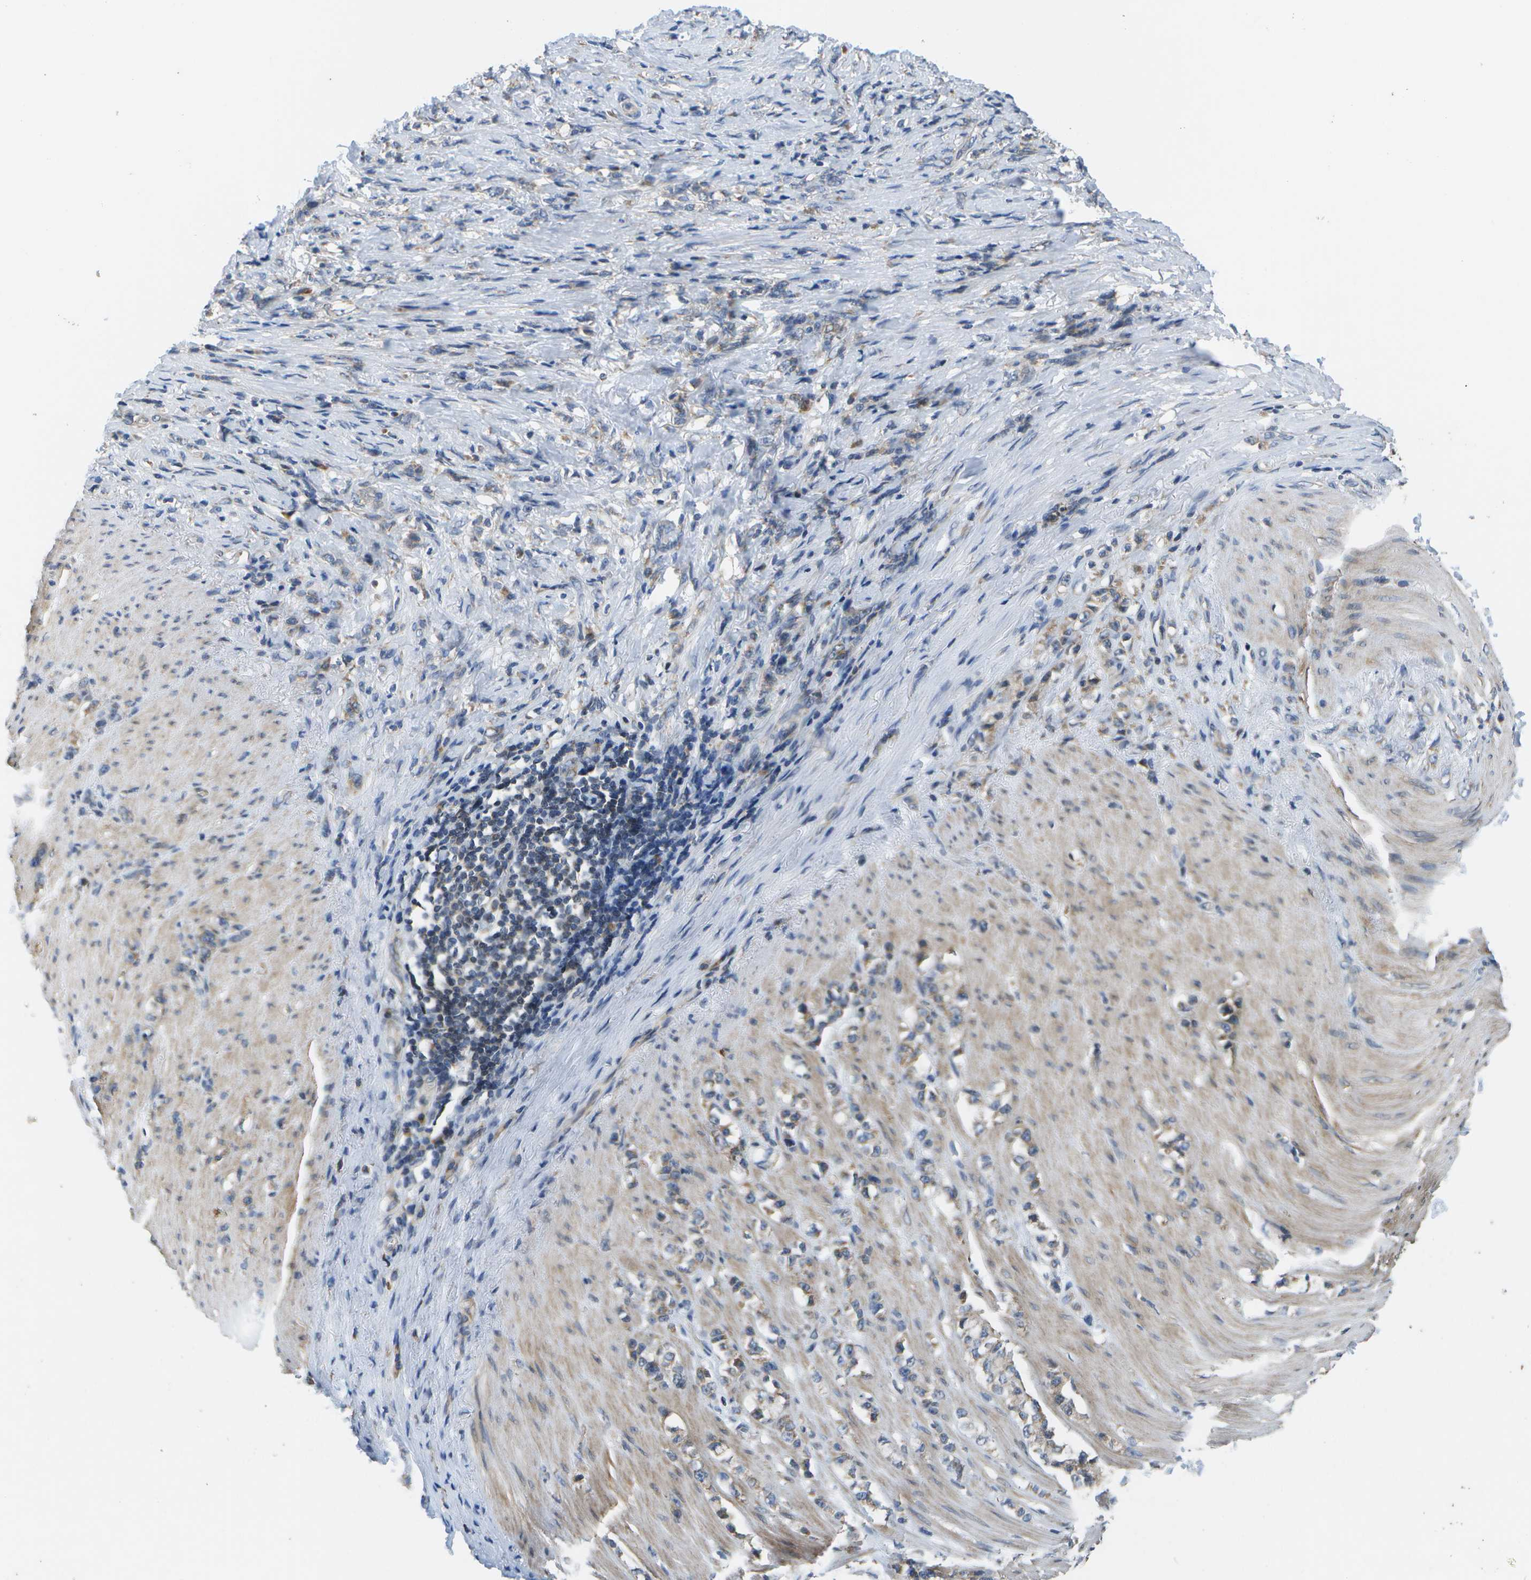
{"staining": {"intensity": "moderate", "quantity": ">75%", "location": "cytoplasmic/membranous"}, "tissue": "stomach cancer", "cell_type": "Tumor cells", "image_type": "cancer", "snomed": [{"axis": "morphology", "description": "Adenocarcinoma, NOS"}, {"axis": "topography", "description": "Stomach, lower"}], "caption": "The image shows staining of adenocarcinoma (stomach), revealing moderate cytoplasmic/membranous protein expression (brown color) within tumor cells. The protein of interest is stained brown, and the nuclei are stained in blue (DAB (3,3'-diaminobenzidine) IHC with brightfield microscopy, high magnification).", "gene": "HADHA", "patient": {"sex": "male", "age": 88}}